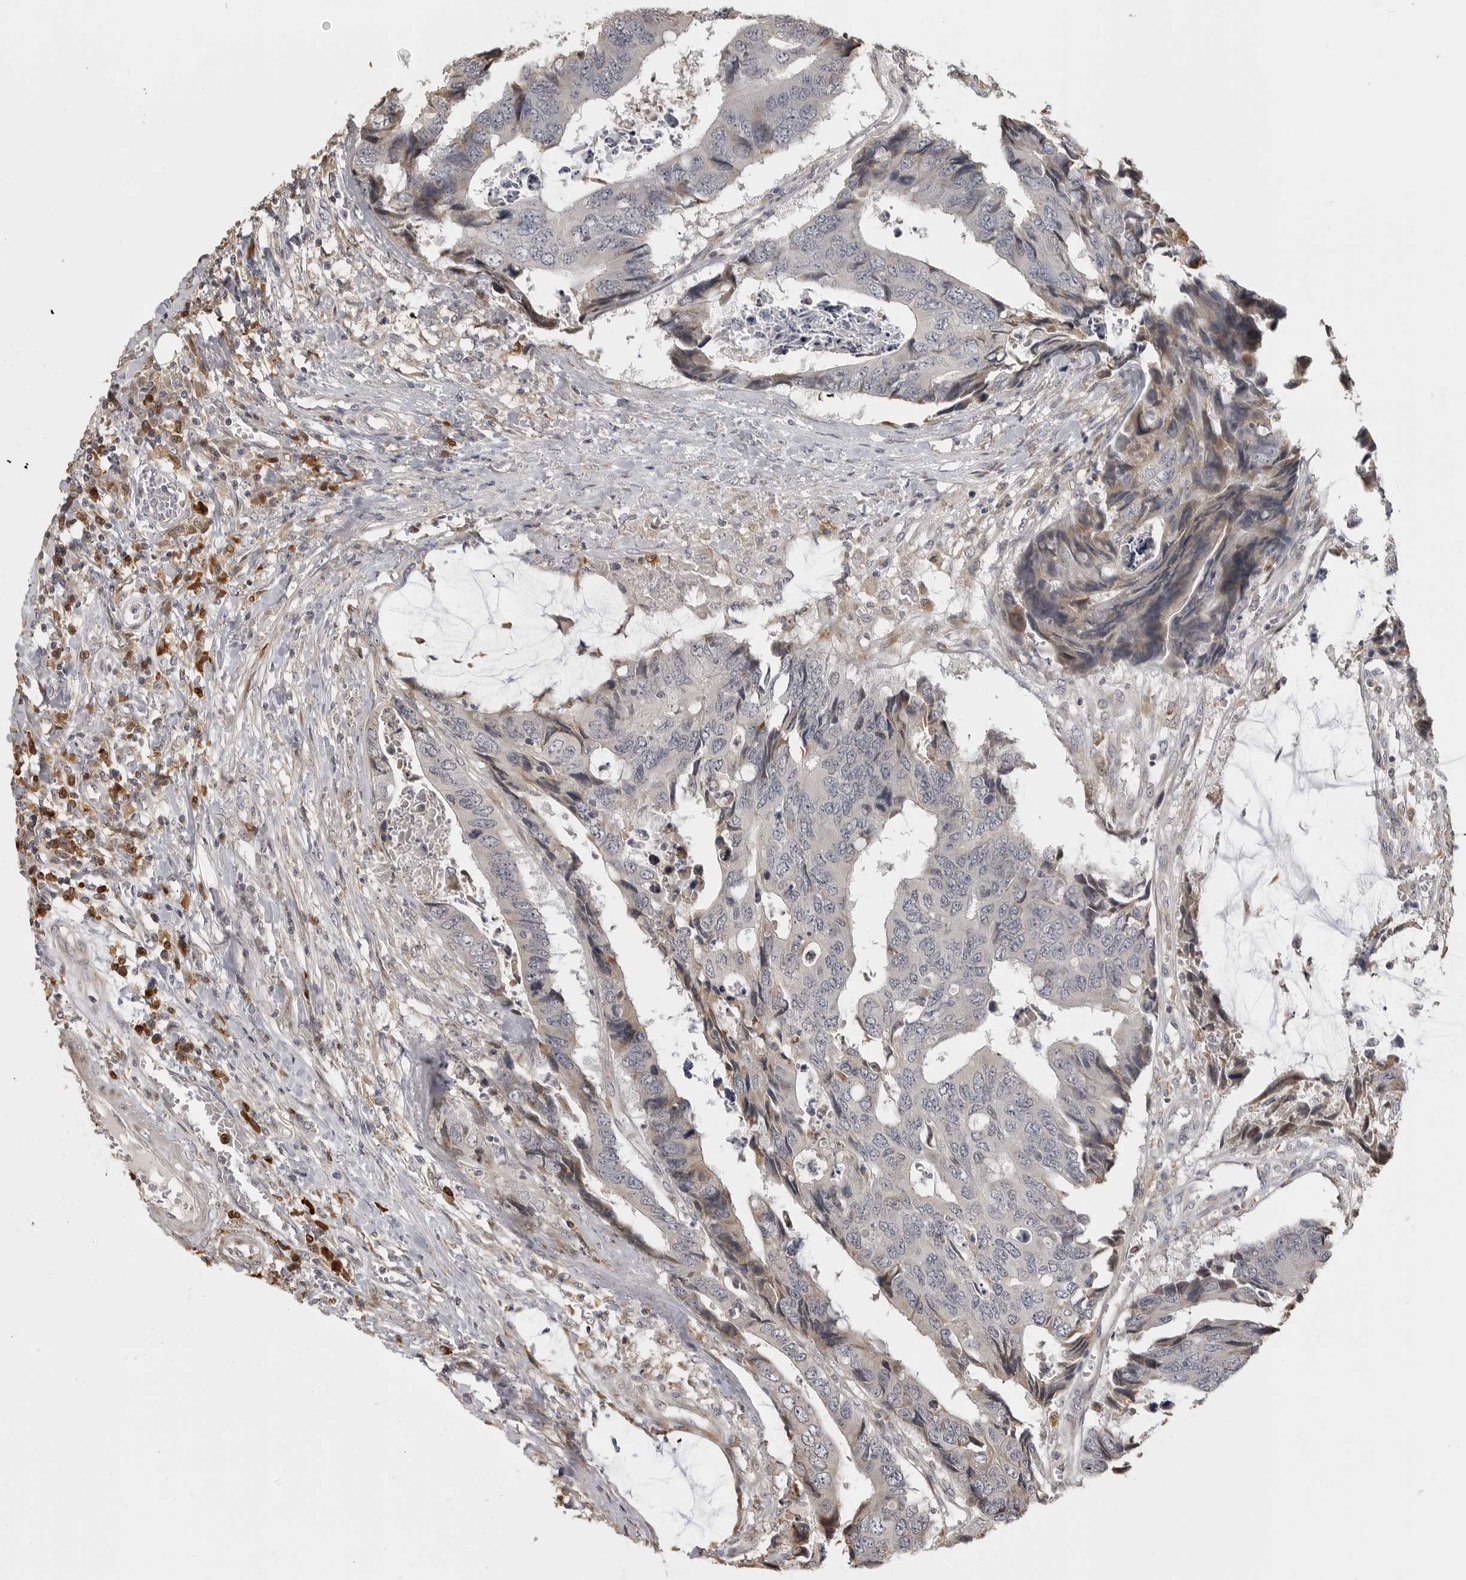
{"staining": {"intensity": "negative", "quantity": "none", "location": "none"}, "tissue": "colorectal cancer", "cell_type": "Tumor cells", "image_type": "cancer", "snomed": [{"axis": "morphology", "description": "Adenocarcinoma, NOS"}, {"axis": "topography", "description": "Rectum"}], "caption": "Tumor cells show no significant protein expression in colorectal cancer.", "gene": "IDO1", "patient": {"sex": "male", "age": 84}}